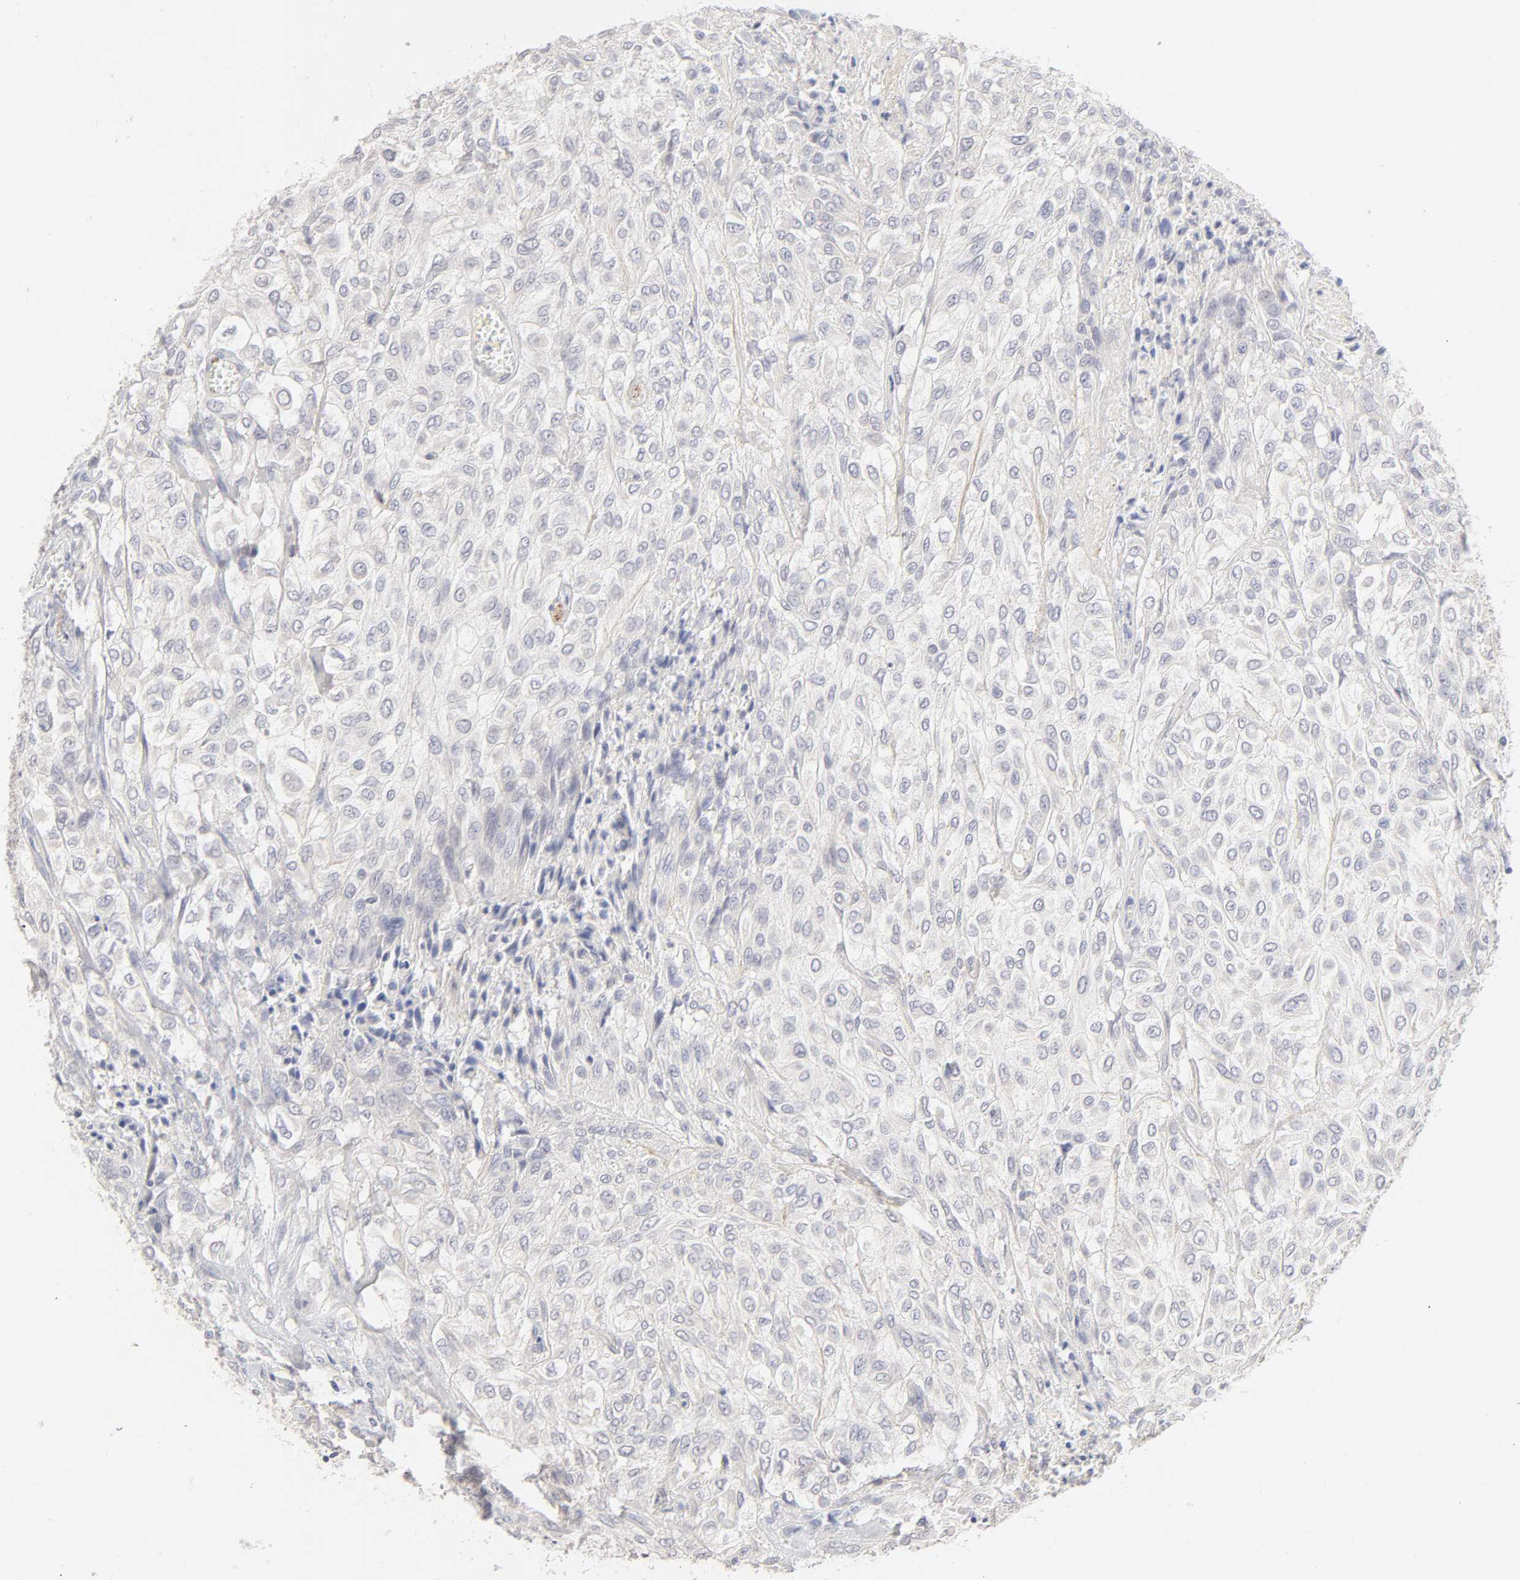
{"staining": {"intensity": "negative", "quantity": "none", "location": "none"}, "tissue": "urothelial cancer", "cell_type": "Tumor cells", "image_type": "cancer", "snomed": [{"axis": "morphology", "description": "Urothelial carcinoma, High grade"}, {"axis": "topography", "description": "Urinary bladder"}], "caption": "This is an immunohistochemistry (IHC) histopathology image of urothelial cancer. There is no positivity in tumor cells.", "gene": "CYP4B1", "patient": {"sex": "male", "age": 57}}